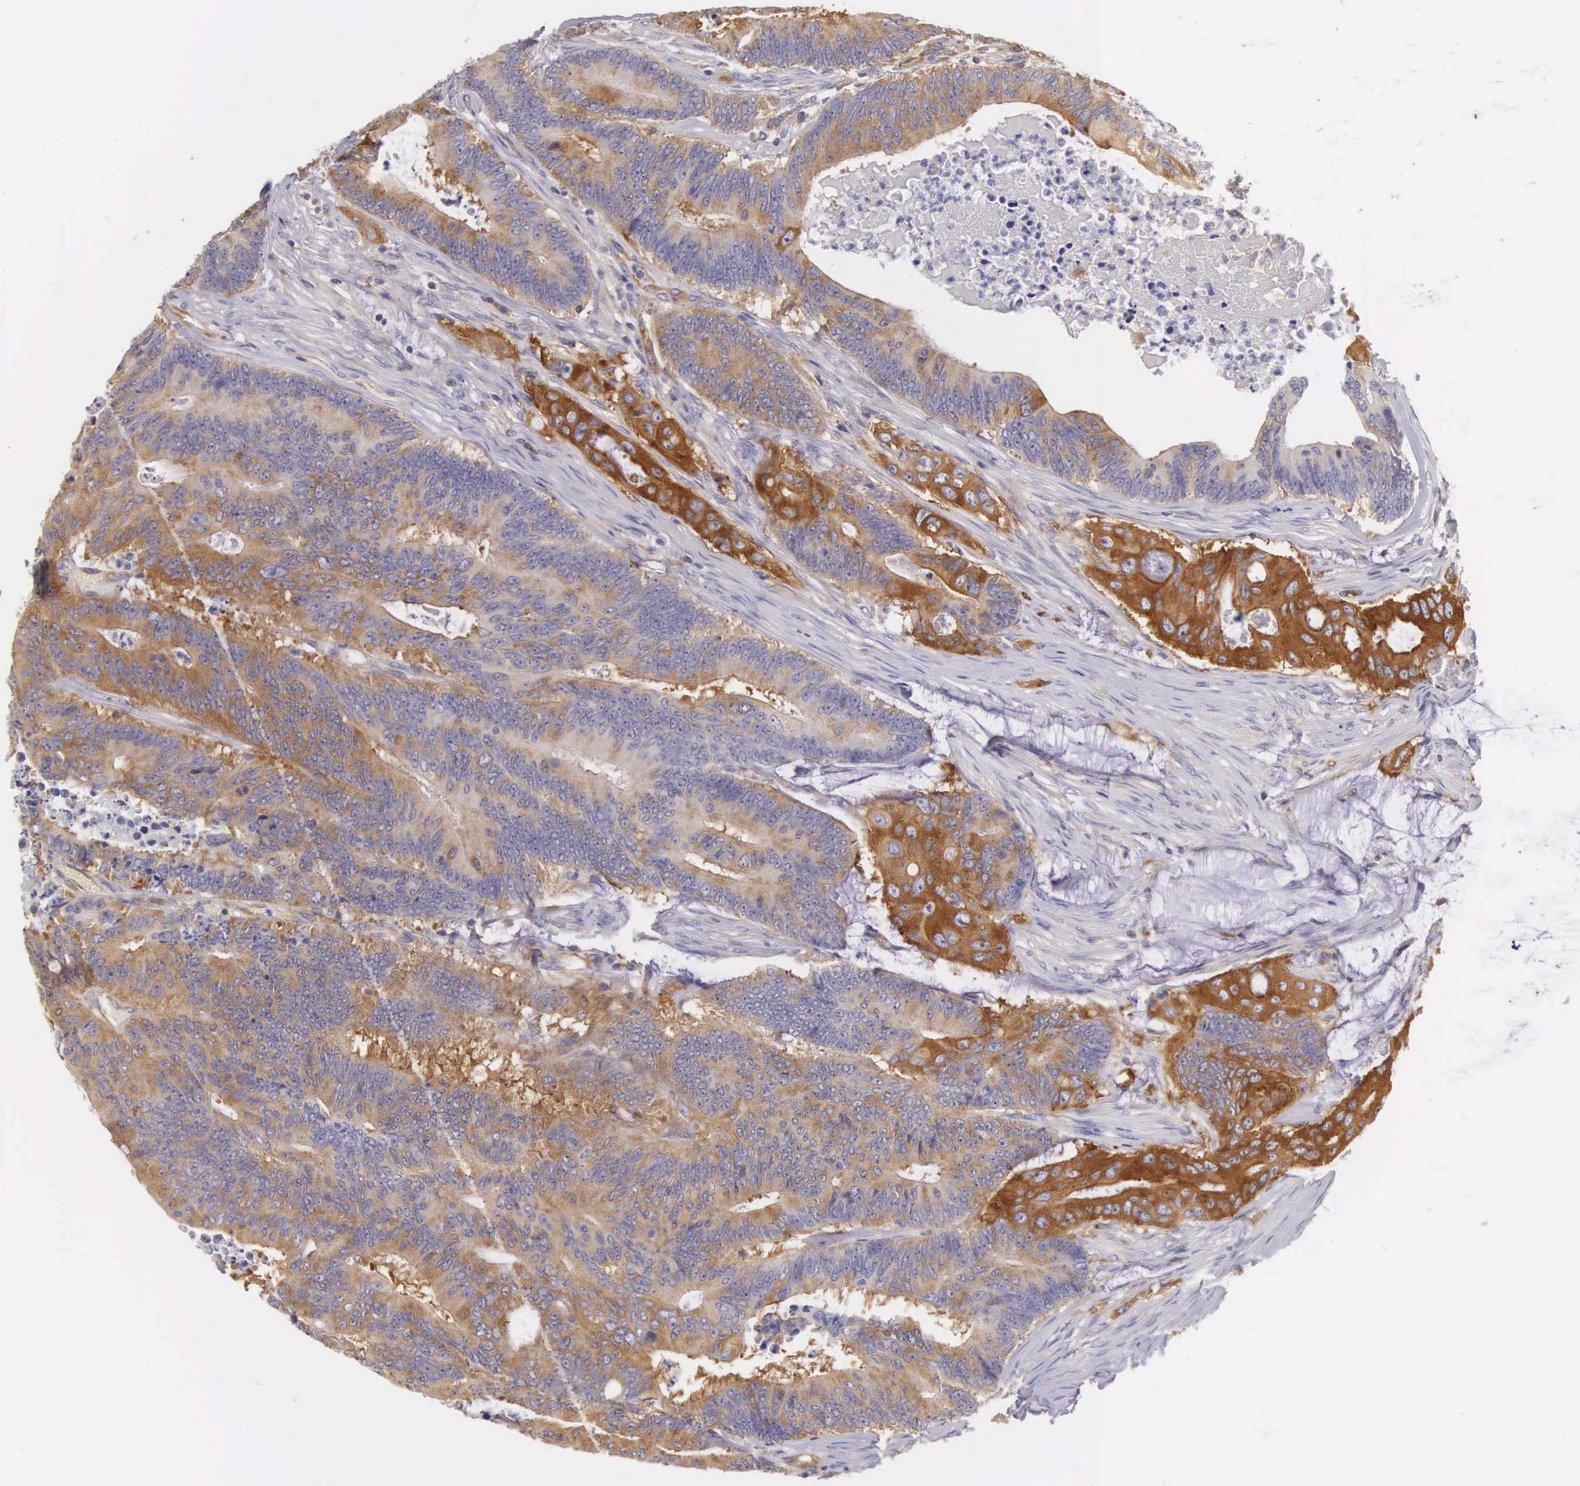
{"staining": {"intensity": "strong", "quantity": "<25%", "location": "cytoplasmic/membranous"}, "tissue": "colorectal cancer", "cell_type": "Tumor cells", "image_type": "cancer", "snomed": [{"axis": "morphology", "description": "Adenocarcinoma, NOS"}, {"axis": "topography", "description": "Colon"}], "caption": "Human colorectal cancer (adenocarcinoma) stained with a brown dye shows strong cytoplasmic/membranous positive expression in approximately <25% of tumor cells.", "gene": "OSBPL3", "patient": {"sex": "male", "age": 65}}